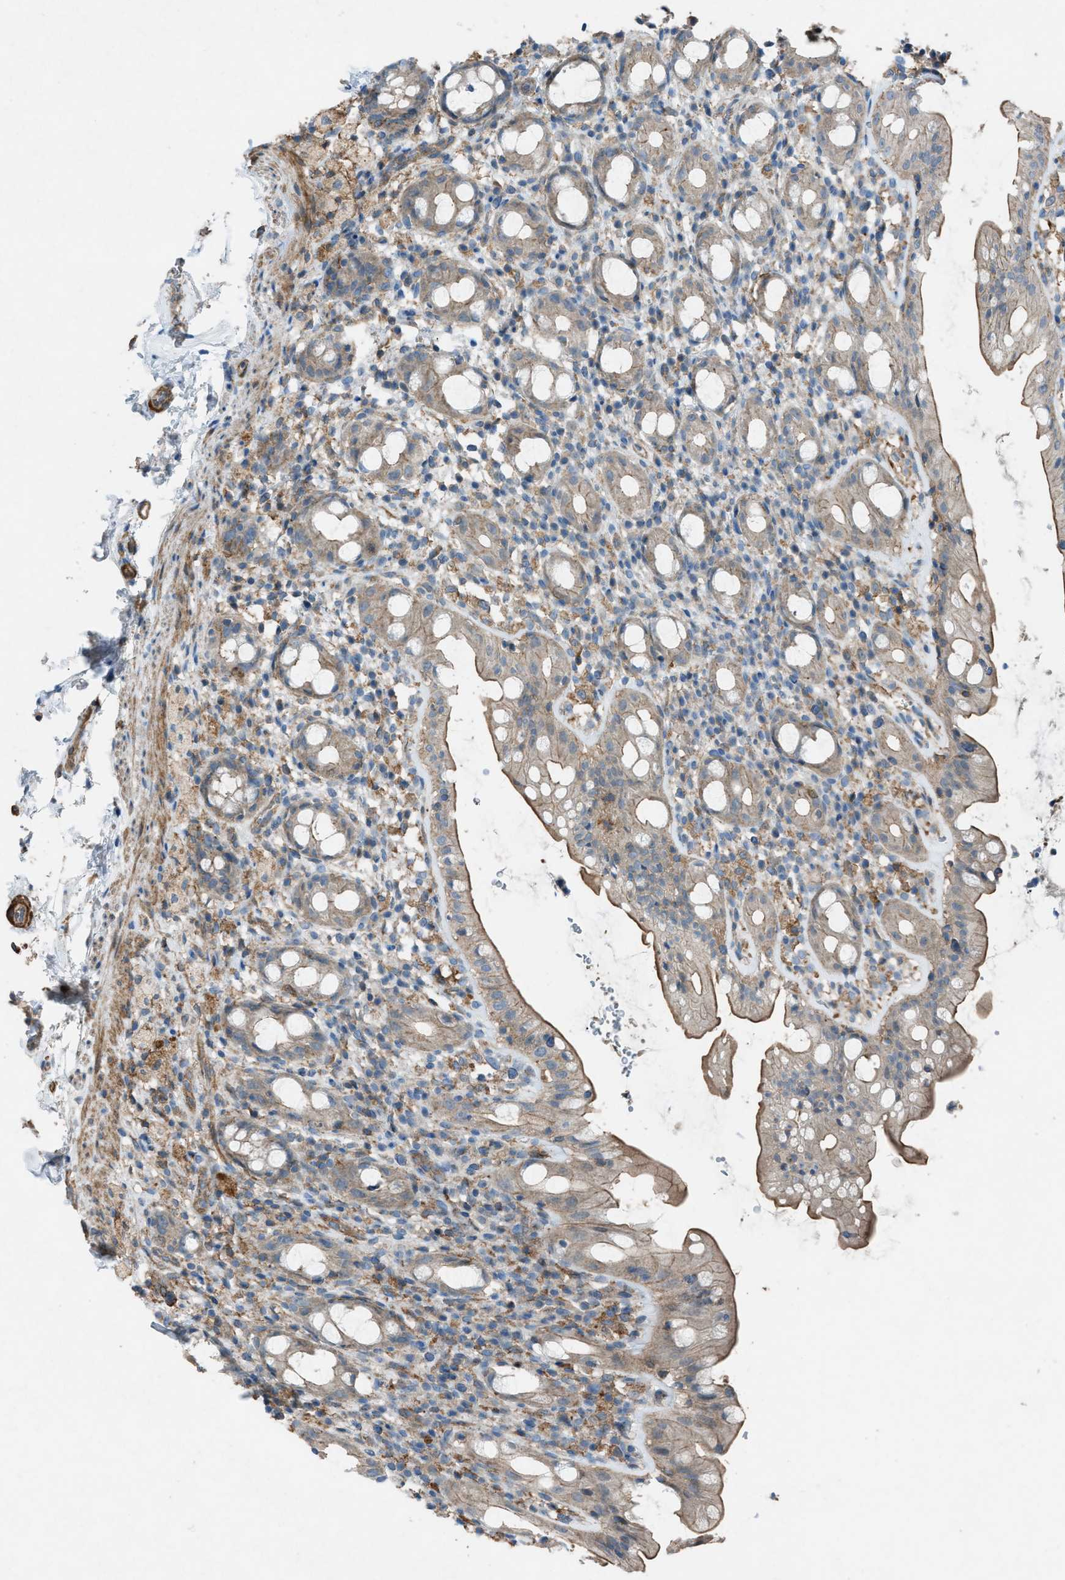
{"staining": {"intensity": "weak", "quantity": ">75%", "location": "cytoplasmic/membranous"}, "tissue": "rectum", "cell_type": "Glandular cells", "image_type": "normal", "snomed": [{"axis": "morphology", "description": "Normal tissue, NOS"}, {"axis": "topography", "description": "Rectum"}], "caption": "This histopathology image demonstrates IHC staining of normal human rectum, with low weak cytoplasmic/membranous expression in about >75% of glandular cells.", "gene": "NCK2", "patient": {"sex": "male", "age": 44}}